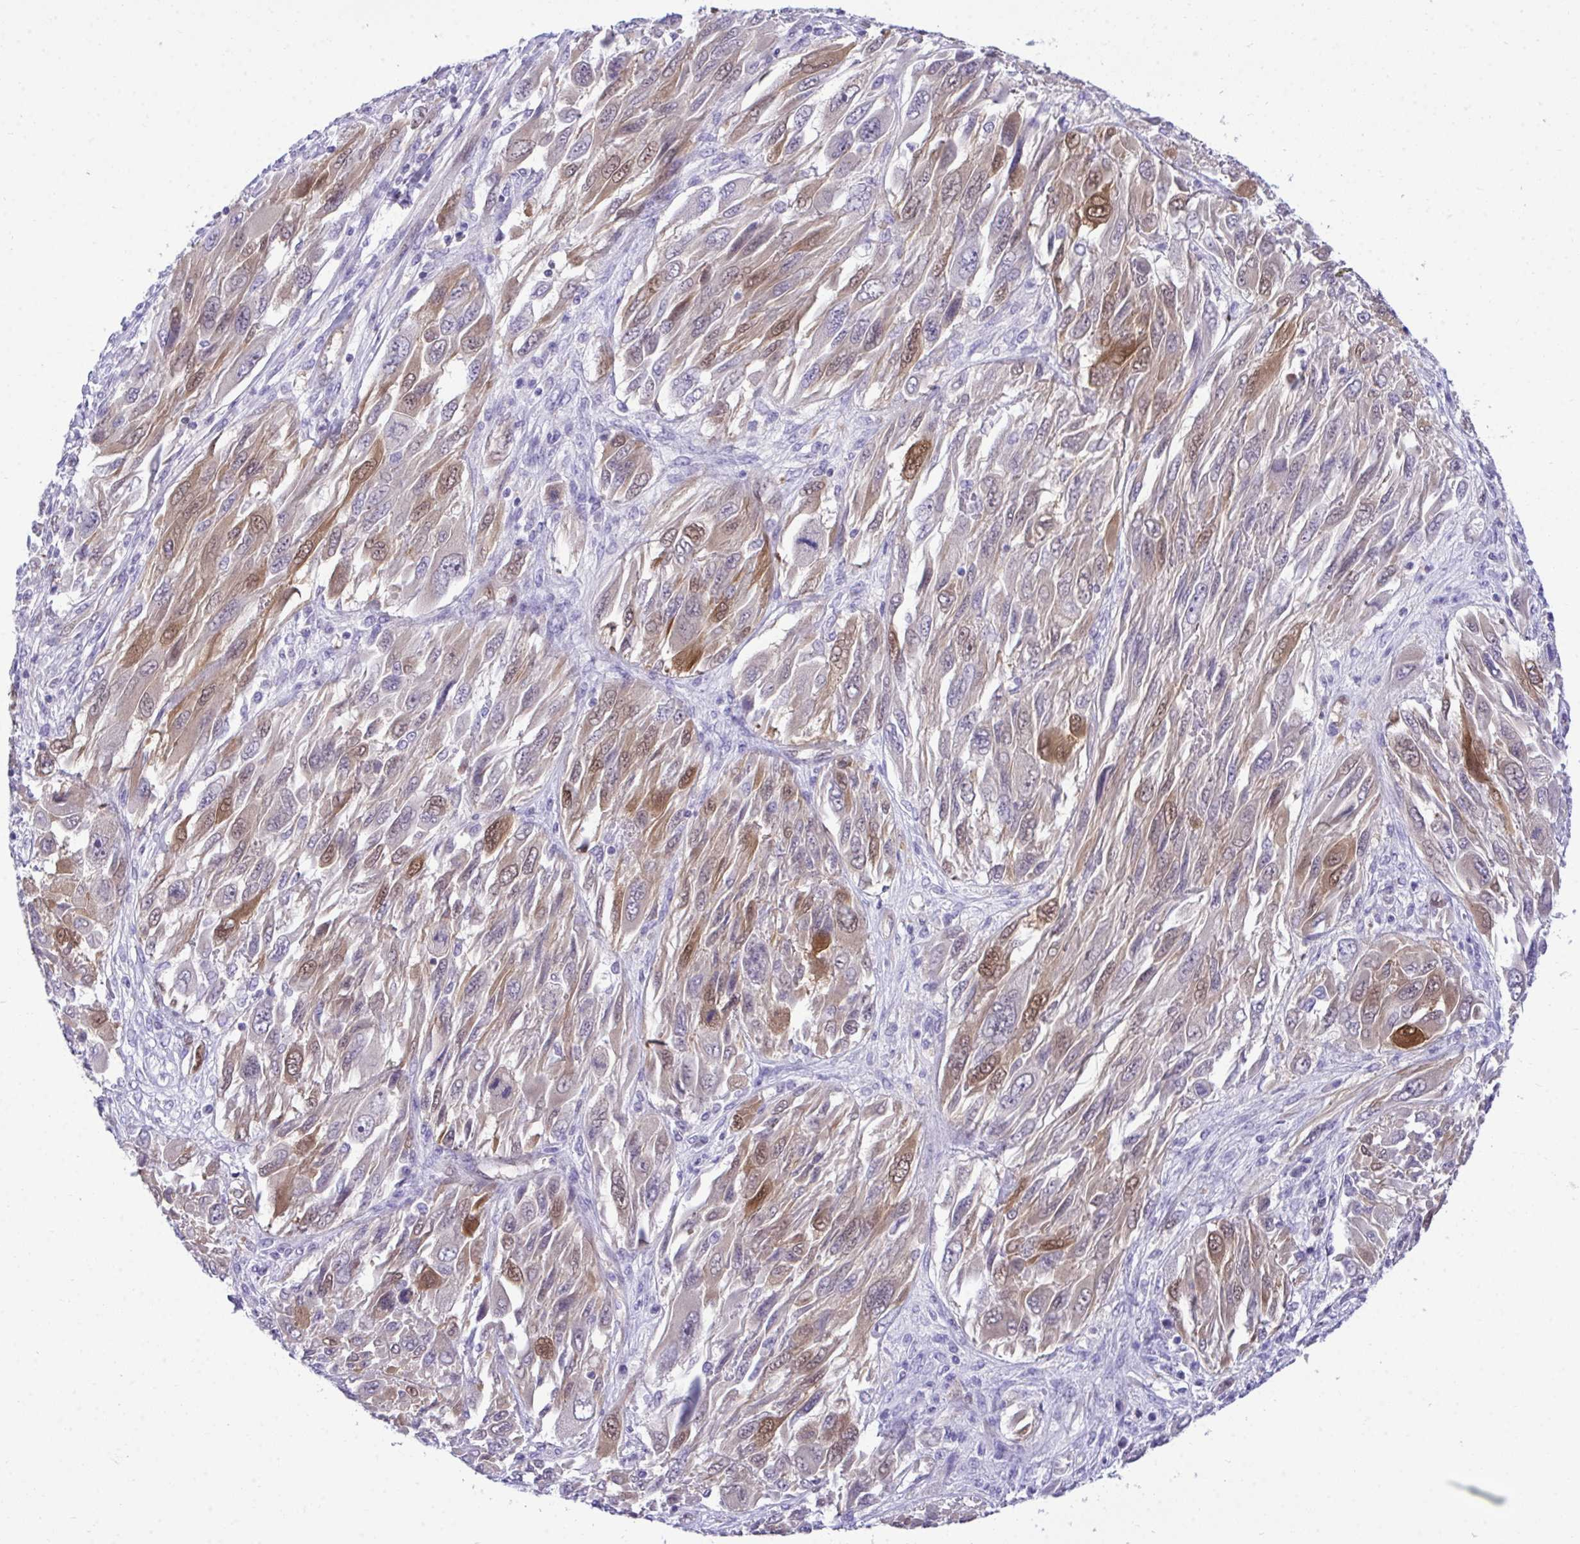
{"staining": {"intensity": "moderate", "quantity": "25%-75%", "location": "cytoplasmic/membranous,nuclear"}, "tissue": "melanoma", "cell_type": "Tumor cells", "image_type": "cancer", "snomed": [{"axis": "morphology", "description": "Malignant melanoma, NOS"}, {"axis": "topography", "description": "Skin"}], "caption": "The micrograph demonstrates a brown stain indicating the presence of a protein in the cytoplasmic/membranous and nuclear of tumor cells in malignant melanoma. The protein of interest is stained brown, and the nuclei are stained in blue (DAB (3,3'-diaminobenzidine) IHC with brightfield microscopy, high magnification).", "gene": "PGM2L1", "patient": {"sex": "female", "age": 91}}